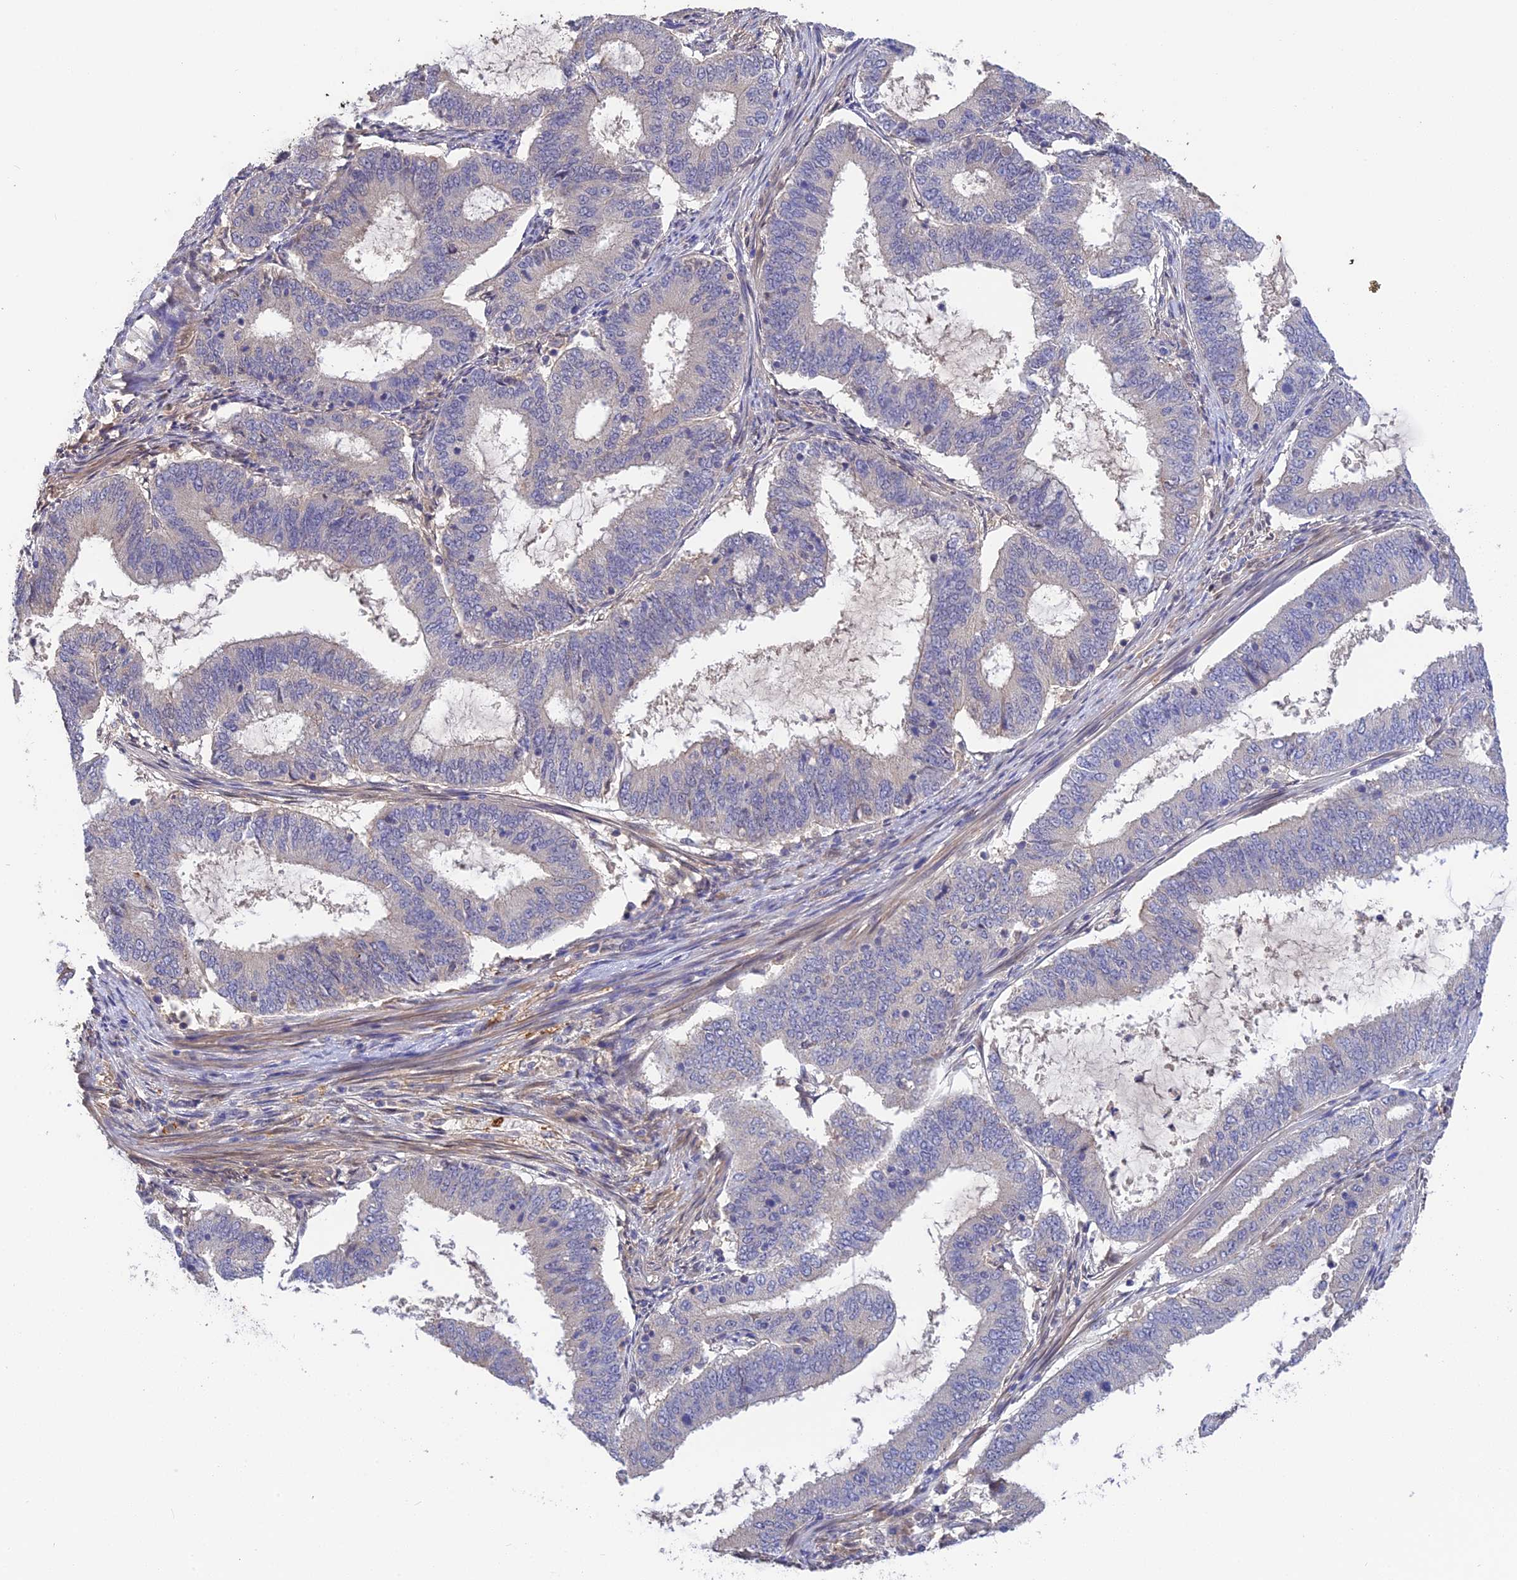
{"staining": {"intensity": "negative", "quantity": "none", "location": "none"}, "tissue": "endometrial cancer", "cell_type": "Tumor cells", "image_type": "cancer", "snomed": [{"axis": "morphology", "description": "Adenocarcinoma, NOS"}, {"axis": "topography", "description": "Endometrium"}], "caption": "Histopathology image shows no significant protein expression in tumor cells of endometrial cancer.", "gene": "PZP", "patient": {"sex": "female", "age": 51}}